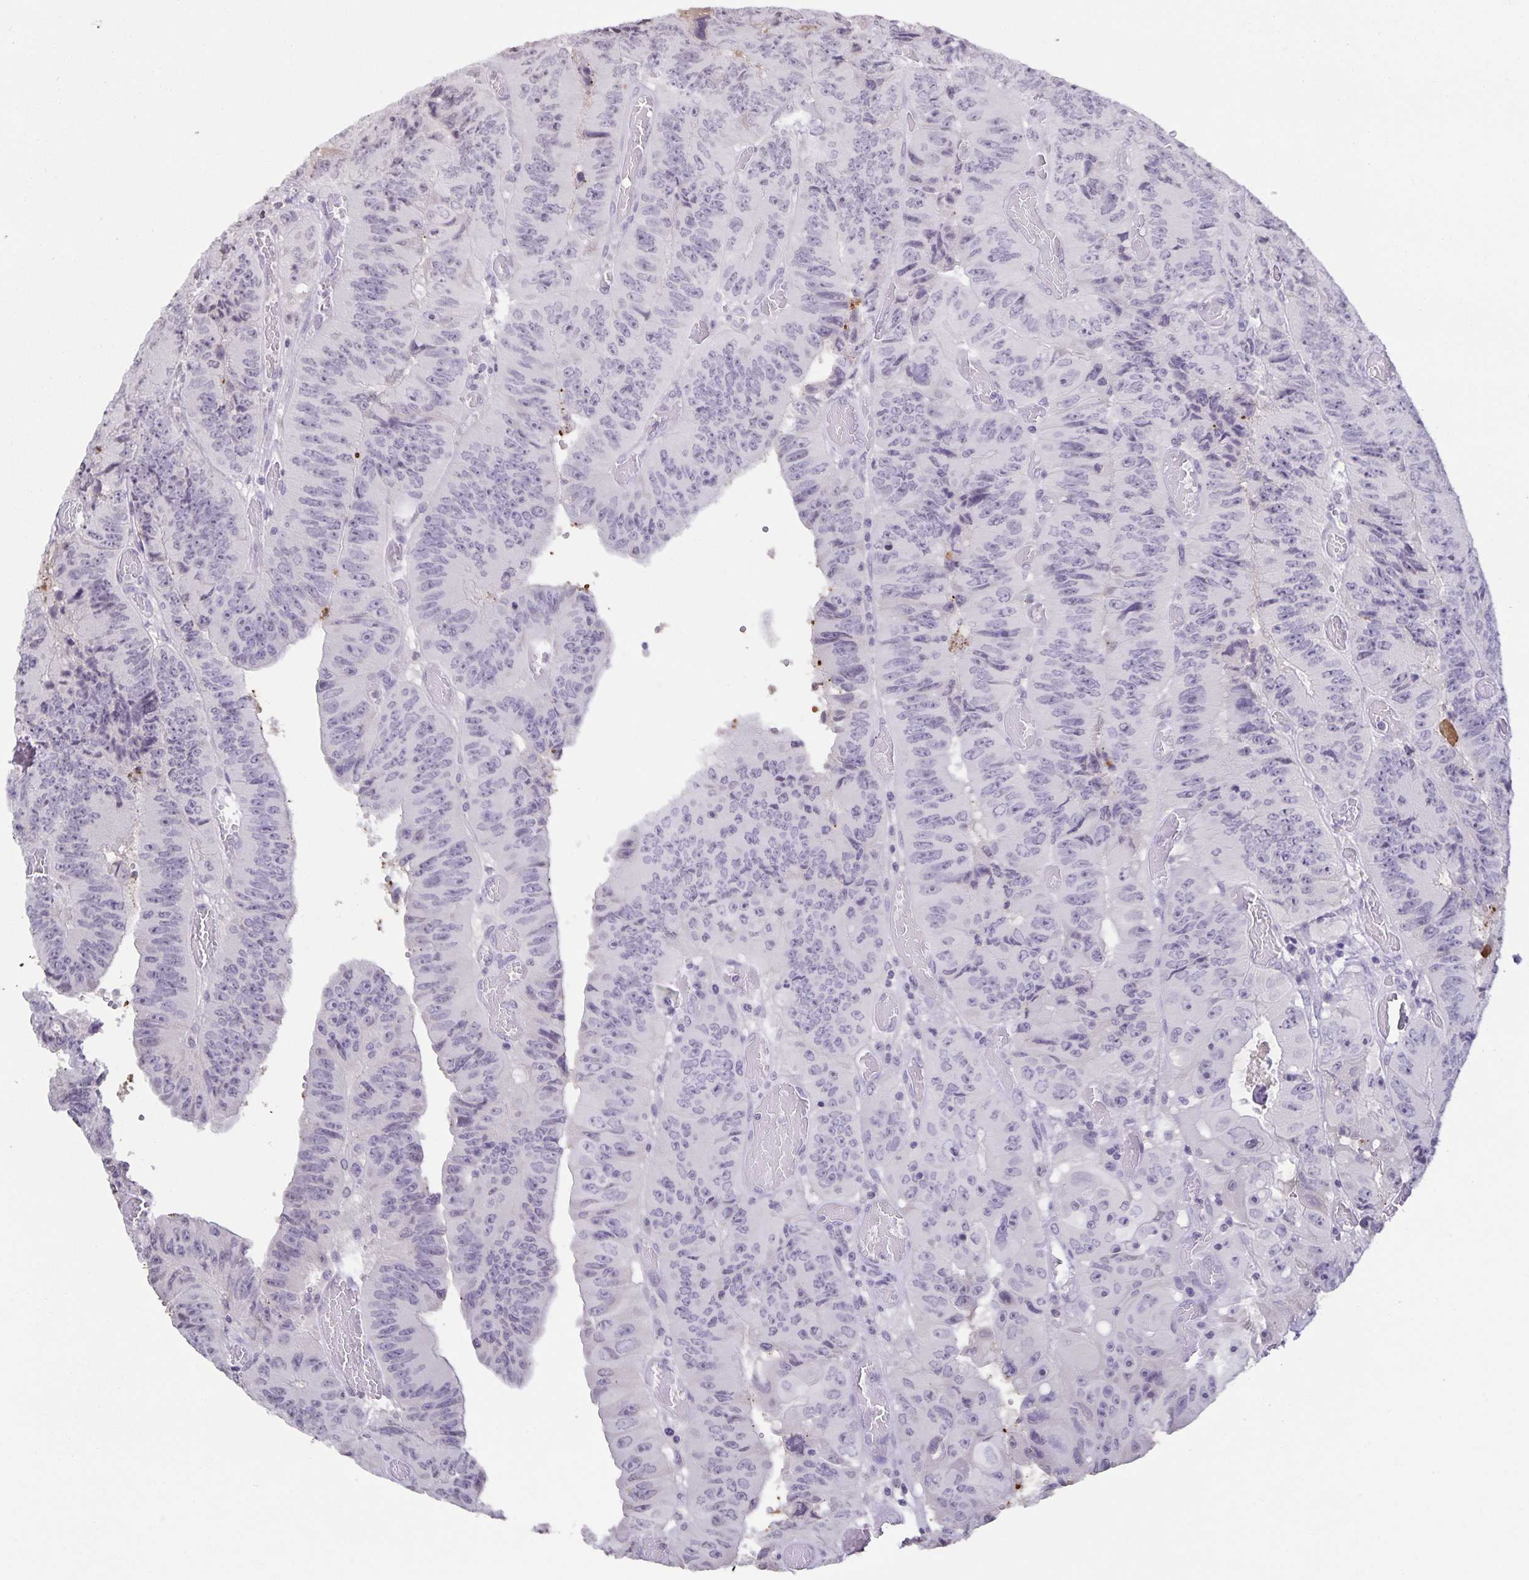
{"staining": {"intensity": "negative", "quantity": "none", "location": "none"}, "tissue": "colorectal cancer", "cell_type": "Tumor cells", "image_type": "cancer", "snomed": [{"axis": "morphology", "description": "Adenocarcinoma, NOS"}, {"axis": "topography", "description": "Colon"}], "caption": "IHC of colorectal cancer (adenocarcinoma) reveals no staining in tumor cells.", "gene": "AQP4", "patient": {"sex": "female", "age": 84}}